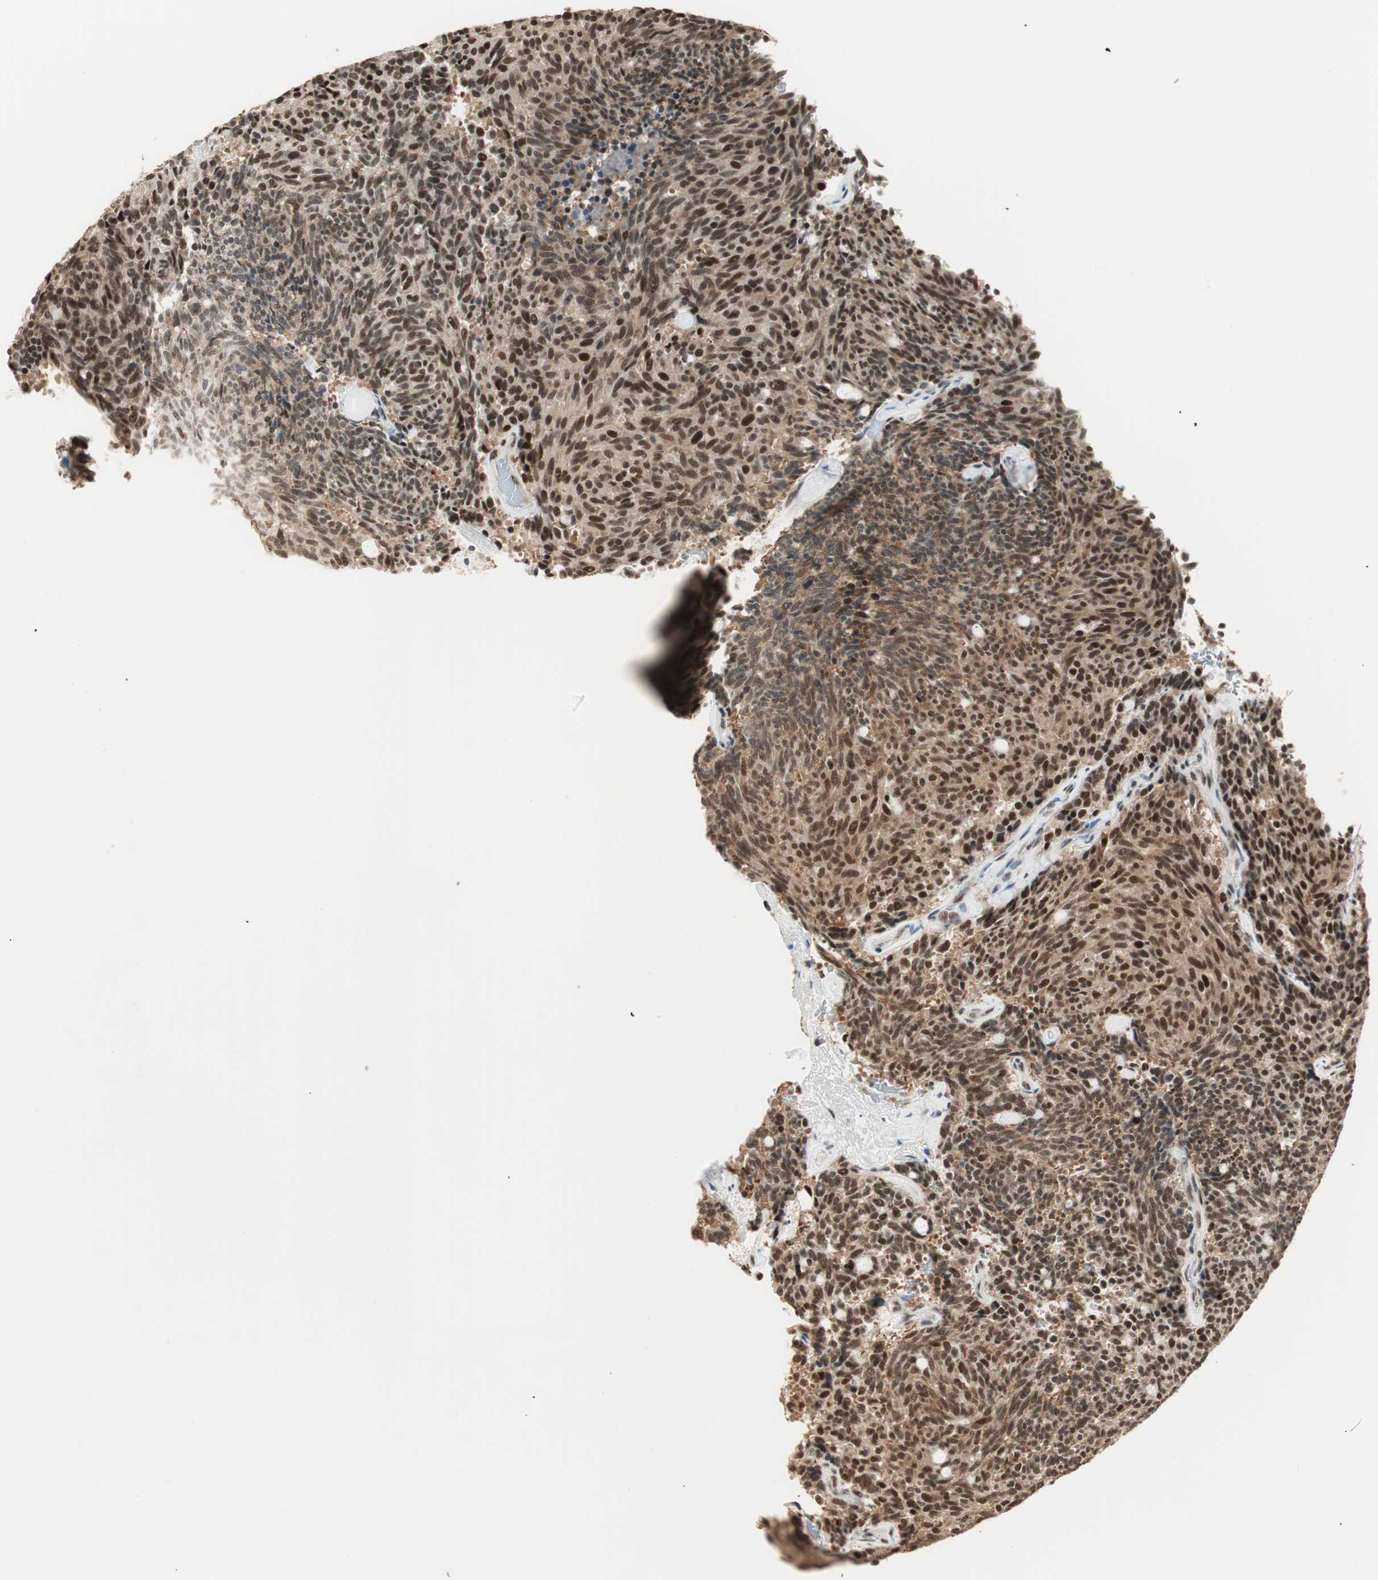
{"staining": {"intensity": "strong", "quantity": ">75%", "location": "nuclear"}, "tissue": "carcinoid", "cell_type": "Tumor cells", "image_type": "cancer", "snomed": [{"axis": "morphology", "description": "Carcinoid, malignant, NOS"}, {"axis": "topography", "description": "Pancreas"}], "caption": "Carcinoid stained for a protein reveals strong nuclear positivity in tumor cells.", "gene": "SMARCE1", "patient": {"sex": "female", "age": 54}}